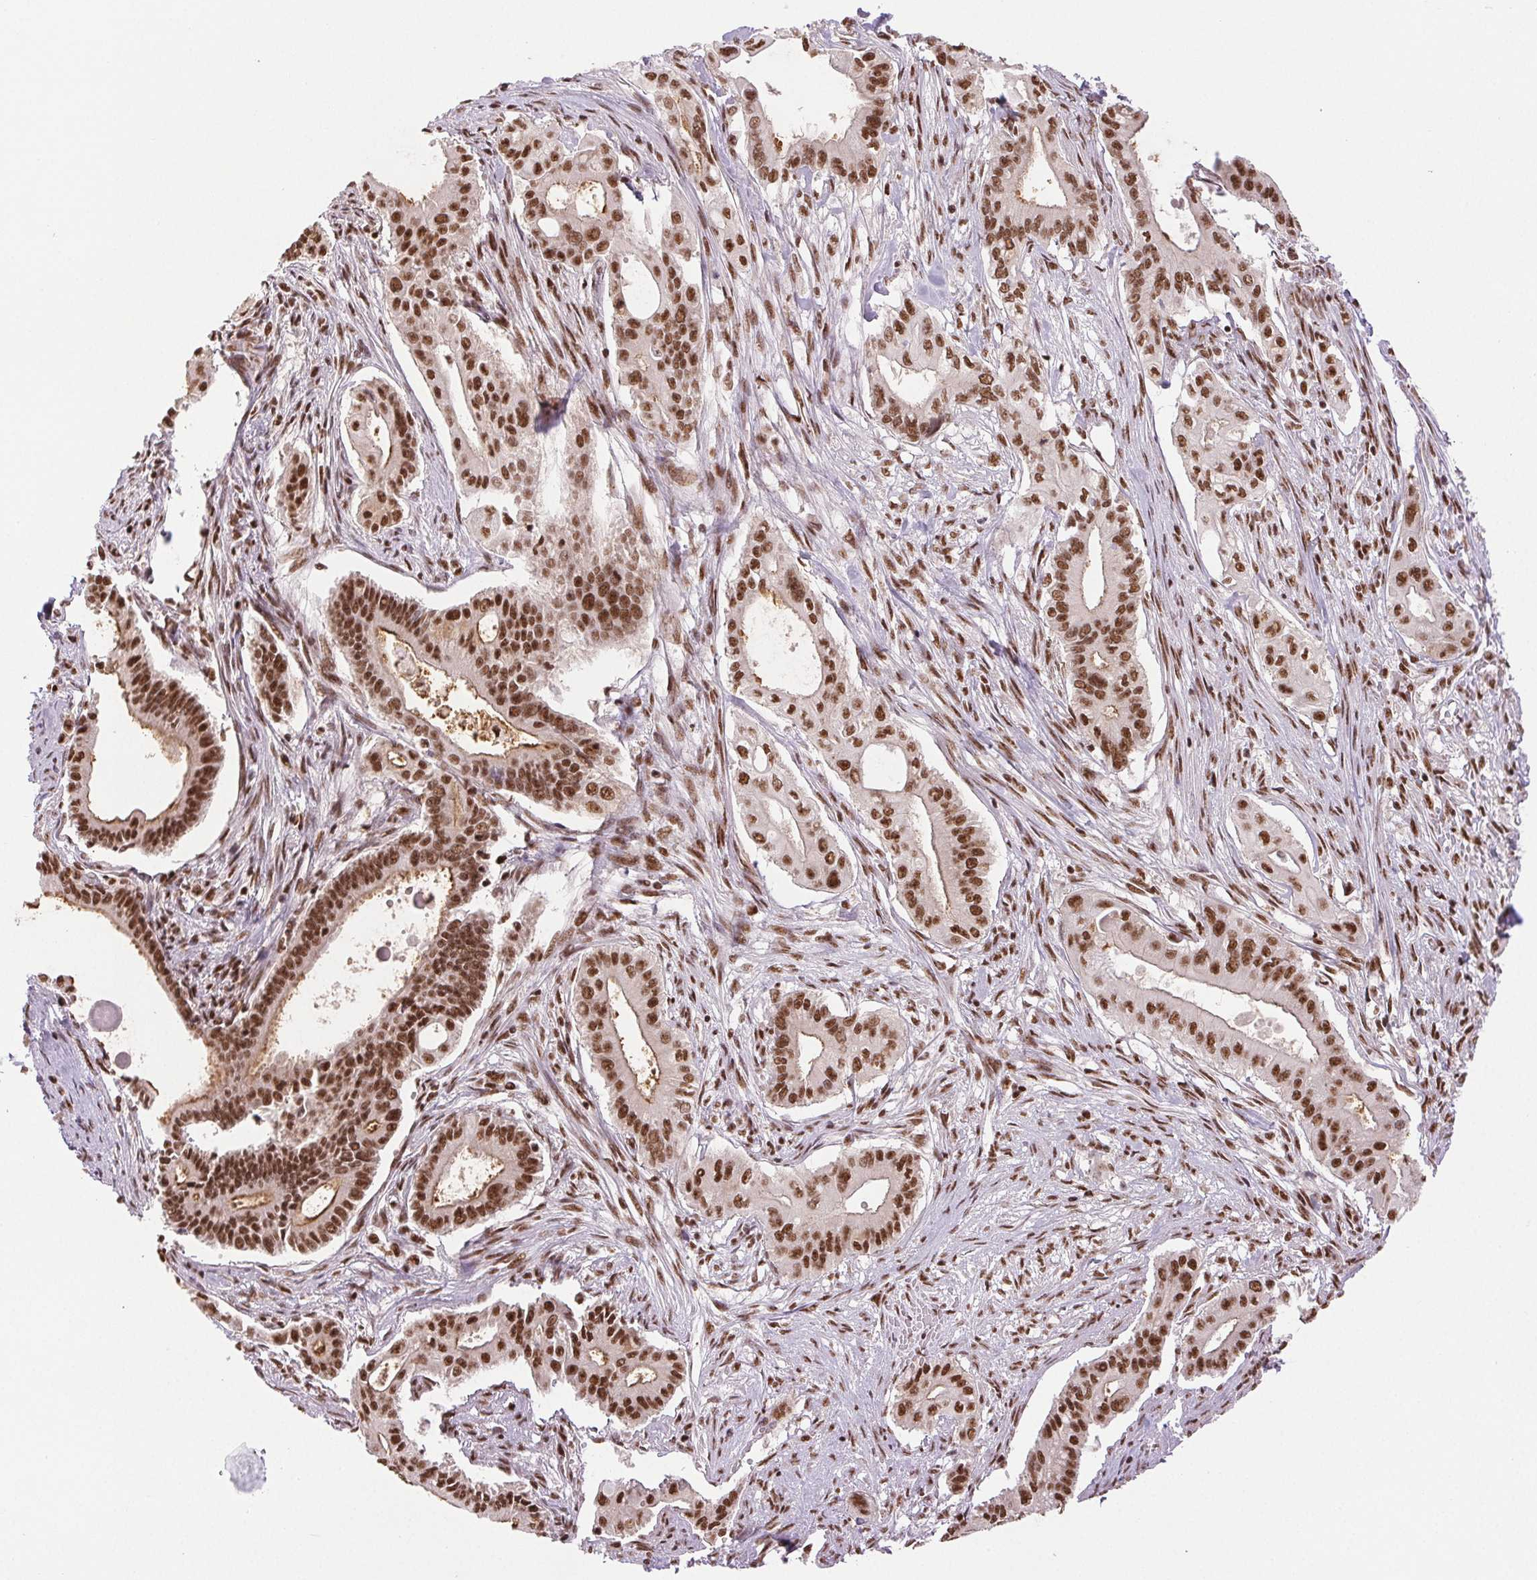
{"staining": {"intensity": "moderate", "quantity": ">75%", "location": "nuclear"}, "tissue": "pancreatic cancer", "cell_type": "Tumor cells", "image_type": "cancer", "snomed": [{"axis": "morphology", "description": "Adenocarcinoma, NOS"}, {"axis": "topography", "description": "Pancreas"}], "caption": "A medium amount of moderate nuclear positivity is seen in approximately >75% of tumor cells in pancreatic cancer (adenocarcinoma) tissue.", "gene": "IK", "patient": {"sex": "female", "age": 68}}